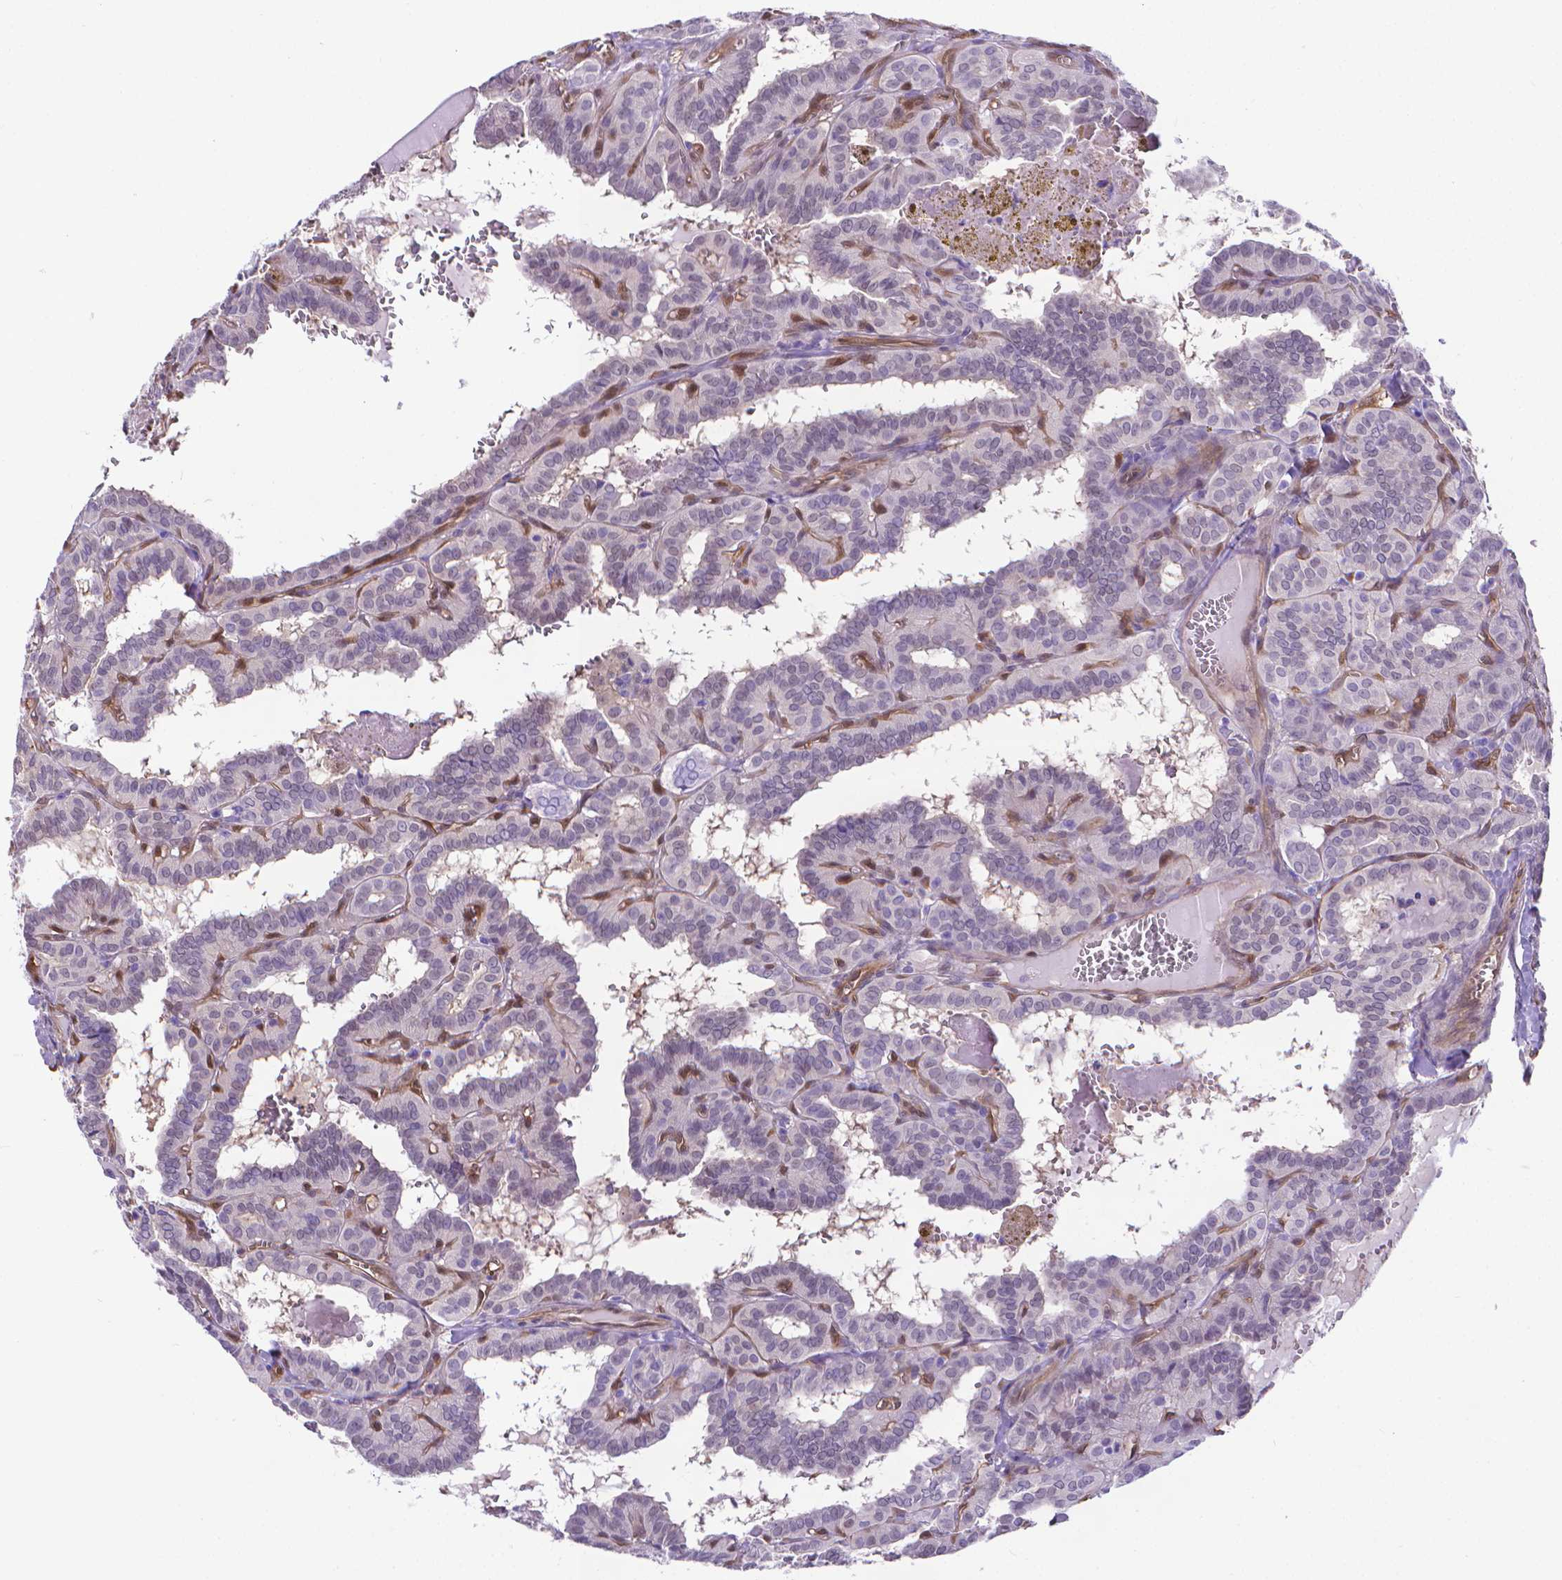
{"staining": {"intensity": "negative", "quantity": "none", "location": "none"}, "tissue": "thyroid cancer", "cell_type": "Tumor cells", "image_type": "cancer", "snomed": [{"axis": "morphology", "description": "Papillary adenocarcinoma, NOS"}, {"axis": "topography", "description": "Thyroid gland"}], "caption": "Photomicrograph shows no significant protein staining in tumor cells of thyroid cancer (papillary adenocarcinoma).", "gene": "CLIC4", "patient": {"sex": "female", "age": 21}}